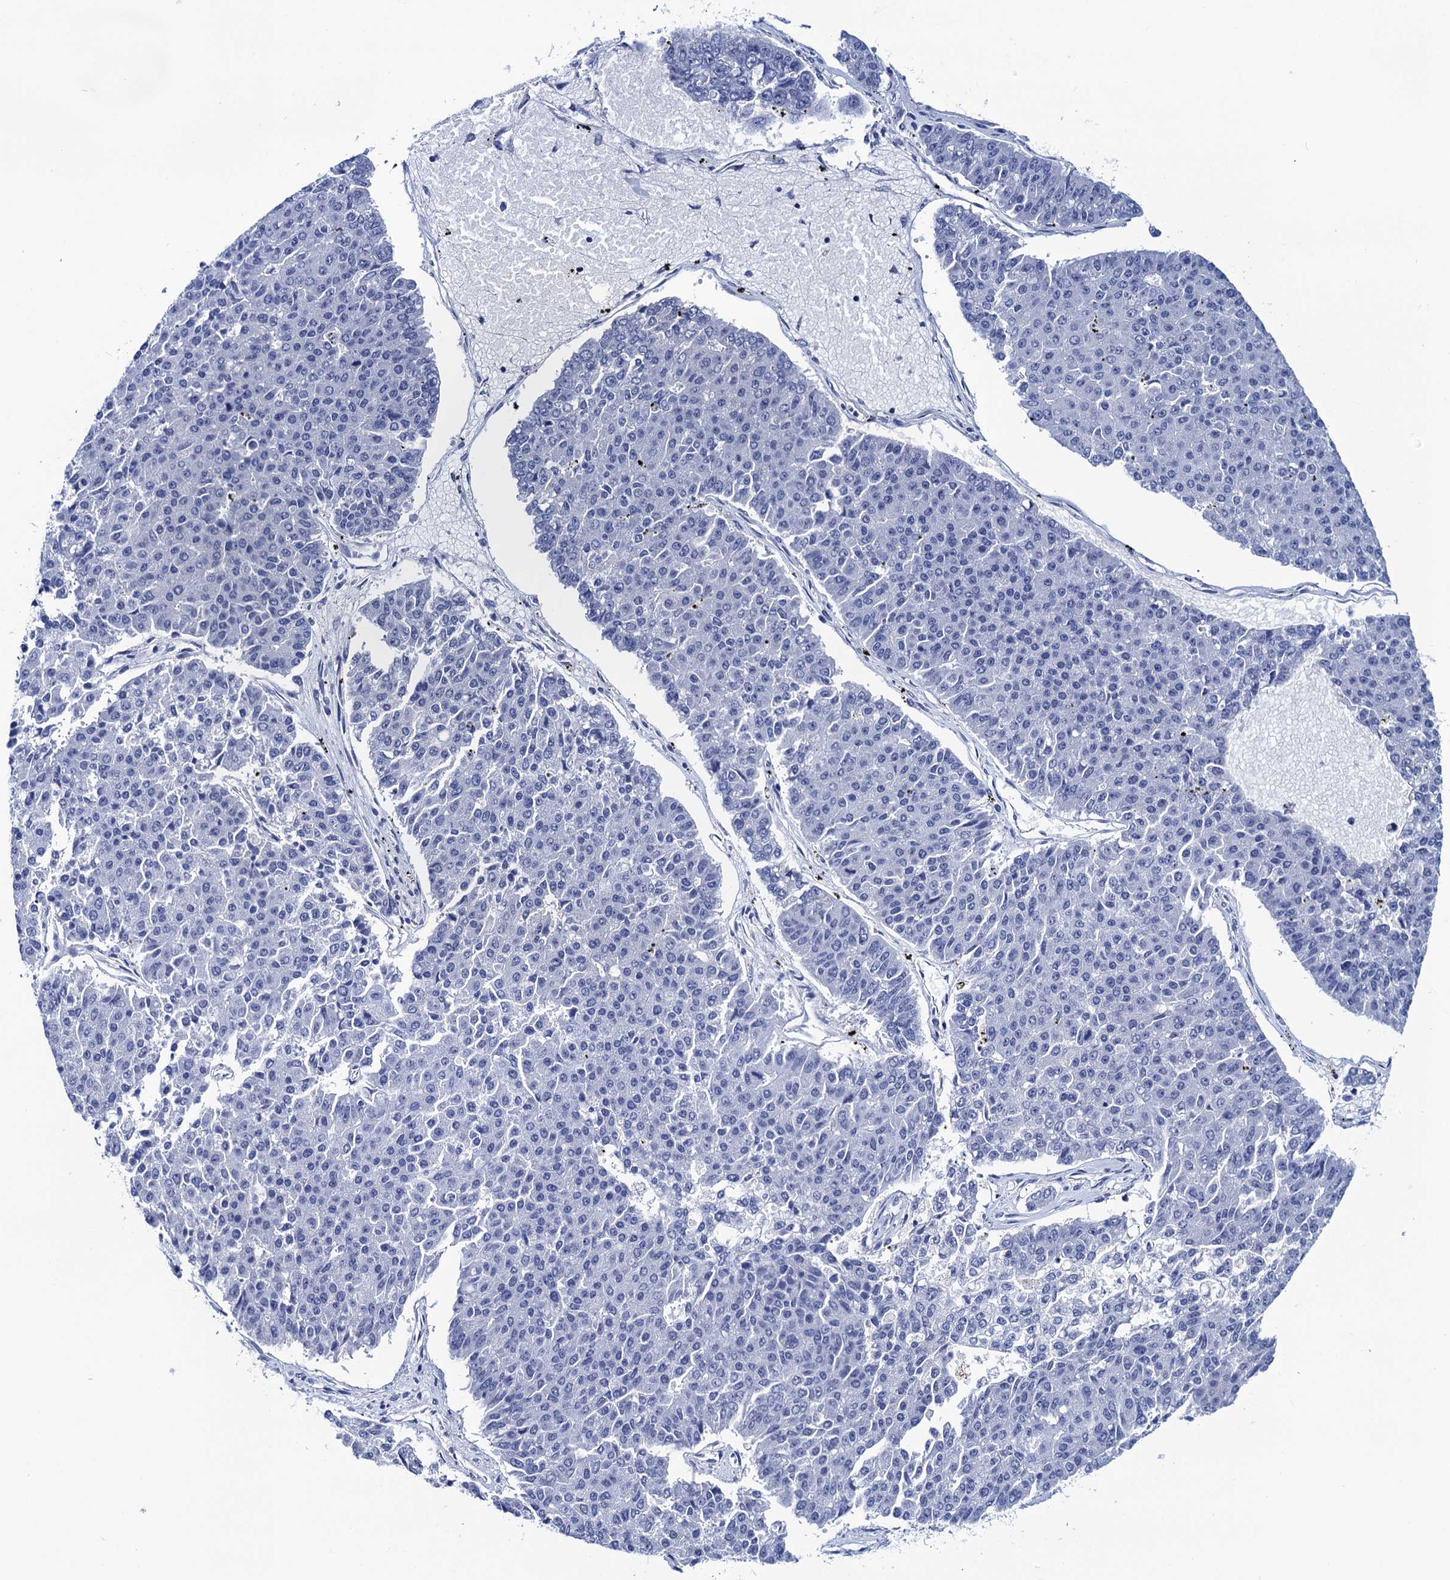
{"staining": {"intensity": "negative", "quantity": "none", "location": "none"}, "tissue": "pancreatic cancer", "cell_type": "Tumor cells", "image_type": "cancer", "snomed": [{"axis": "morphology", "description": "Adenocarcinoma, NOS"}, {"axis": "topography", "description": "Pancreas"}], "caption": "DAB immunohistochemical staining of human pancreatic adenocarcinoma exhibits no significant positivity in tumor cells. (Stains: DAB IHC with hematoxylin counter stain, Microscopy: brightfield microscopy at high magnification).", "gene": "LYPD3", "patient": {"sex": "male", "age": 50}}